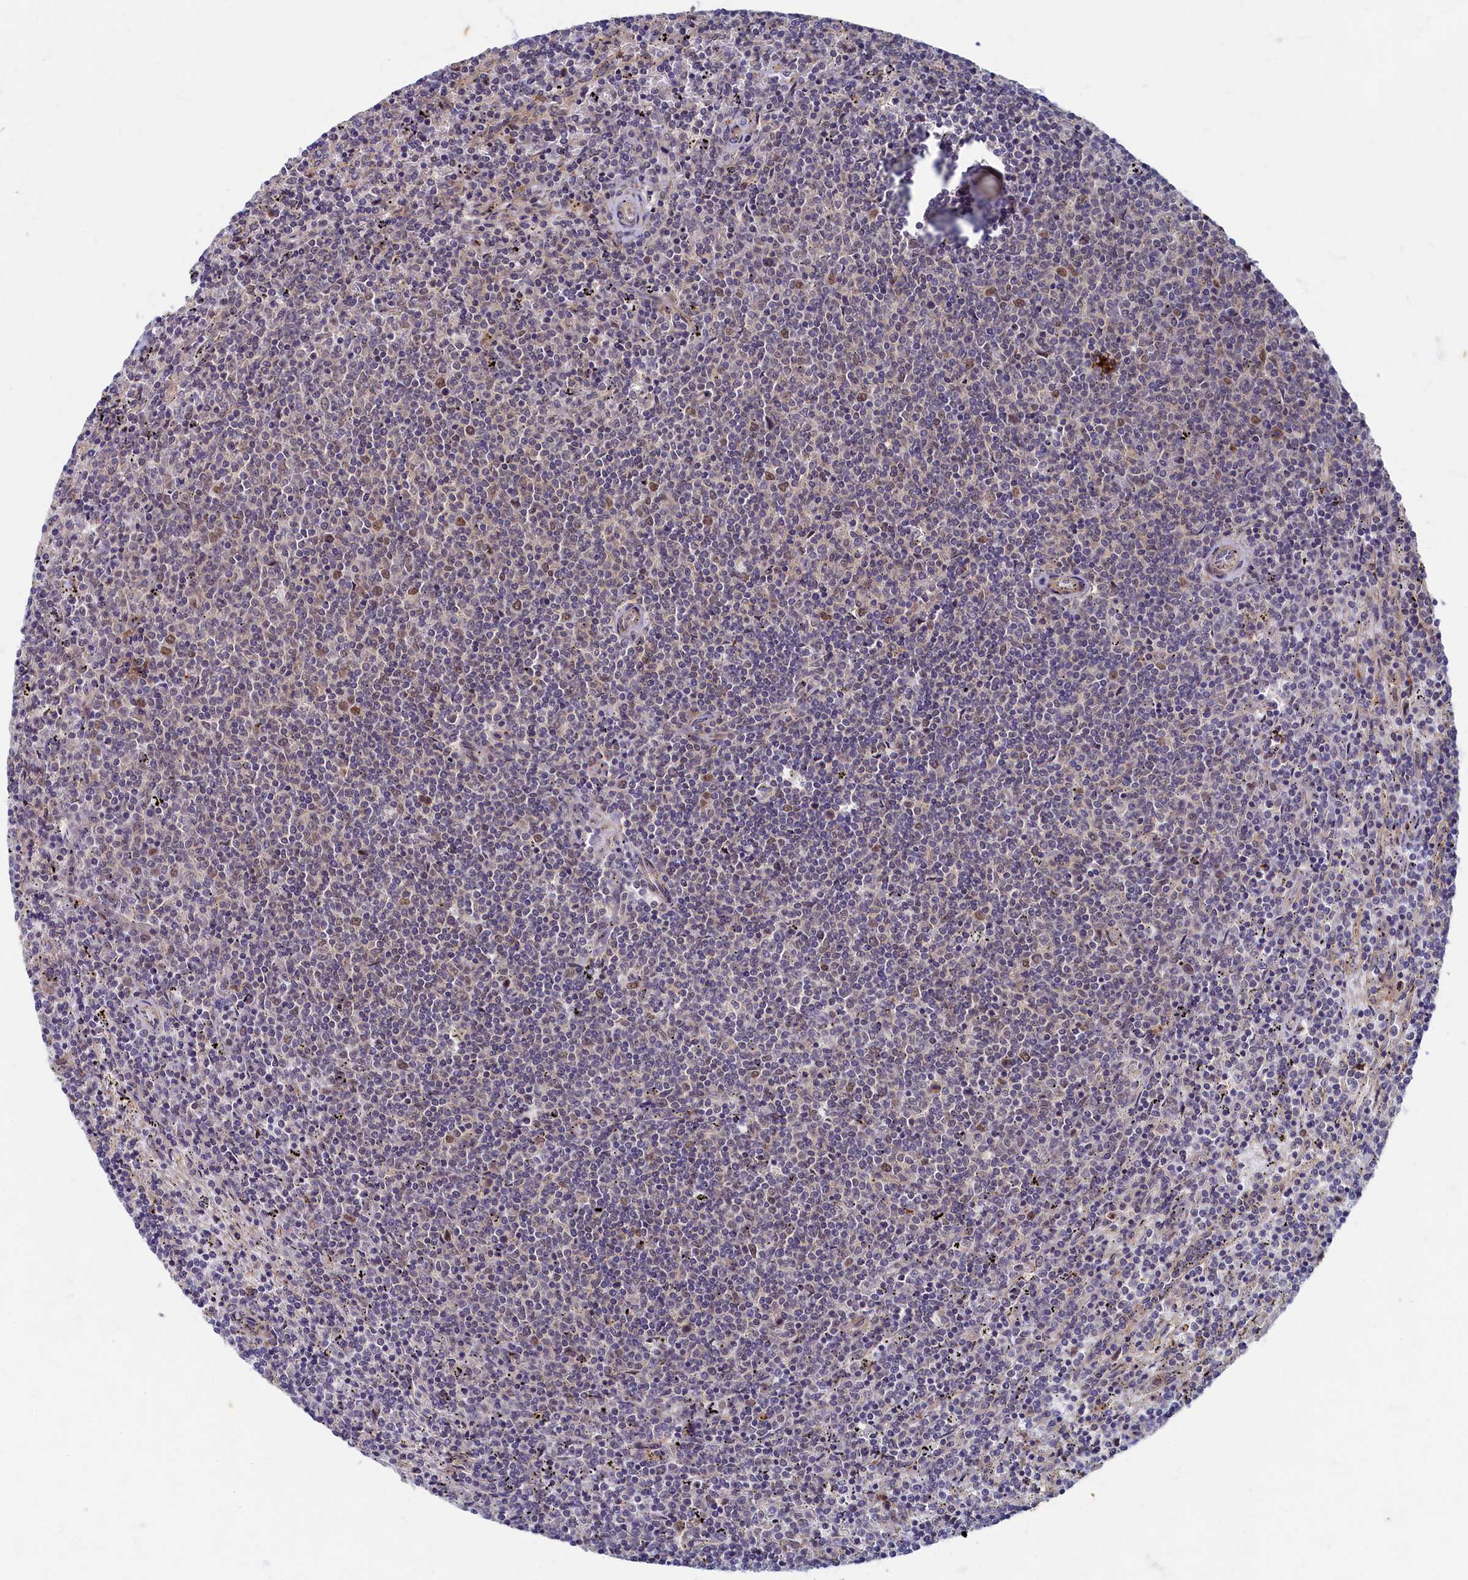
{"staining": {"intensity": "negative", "quantity": "none", "location": "none"}, "tissue": "lymphoma", "cell_type": "Tumor cells", "image_type": "cancer", "snomed": [{"axis": "morphology", "description": "Malignant lymphoma, non-Hodgkin's type, Low grade"}, {"axis": "topography", "description": "Spleen"}], "caption": "Immunohistochemistry photomicrograph of neoplastic tissue: malignant lymphoma, non-Hodgkin's type (low-grade) stained with DAB displays no significant protein positivity in tumor cells.", "gene": "WDR59", "patient": {"sex": "female", "age": 50}}